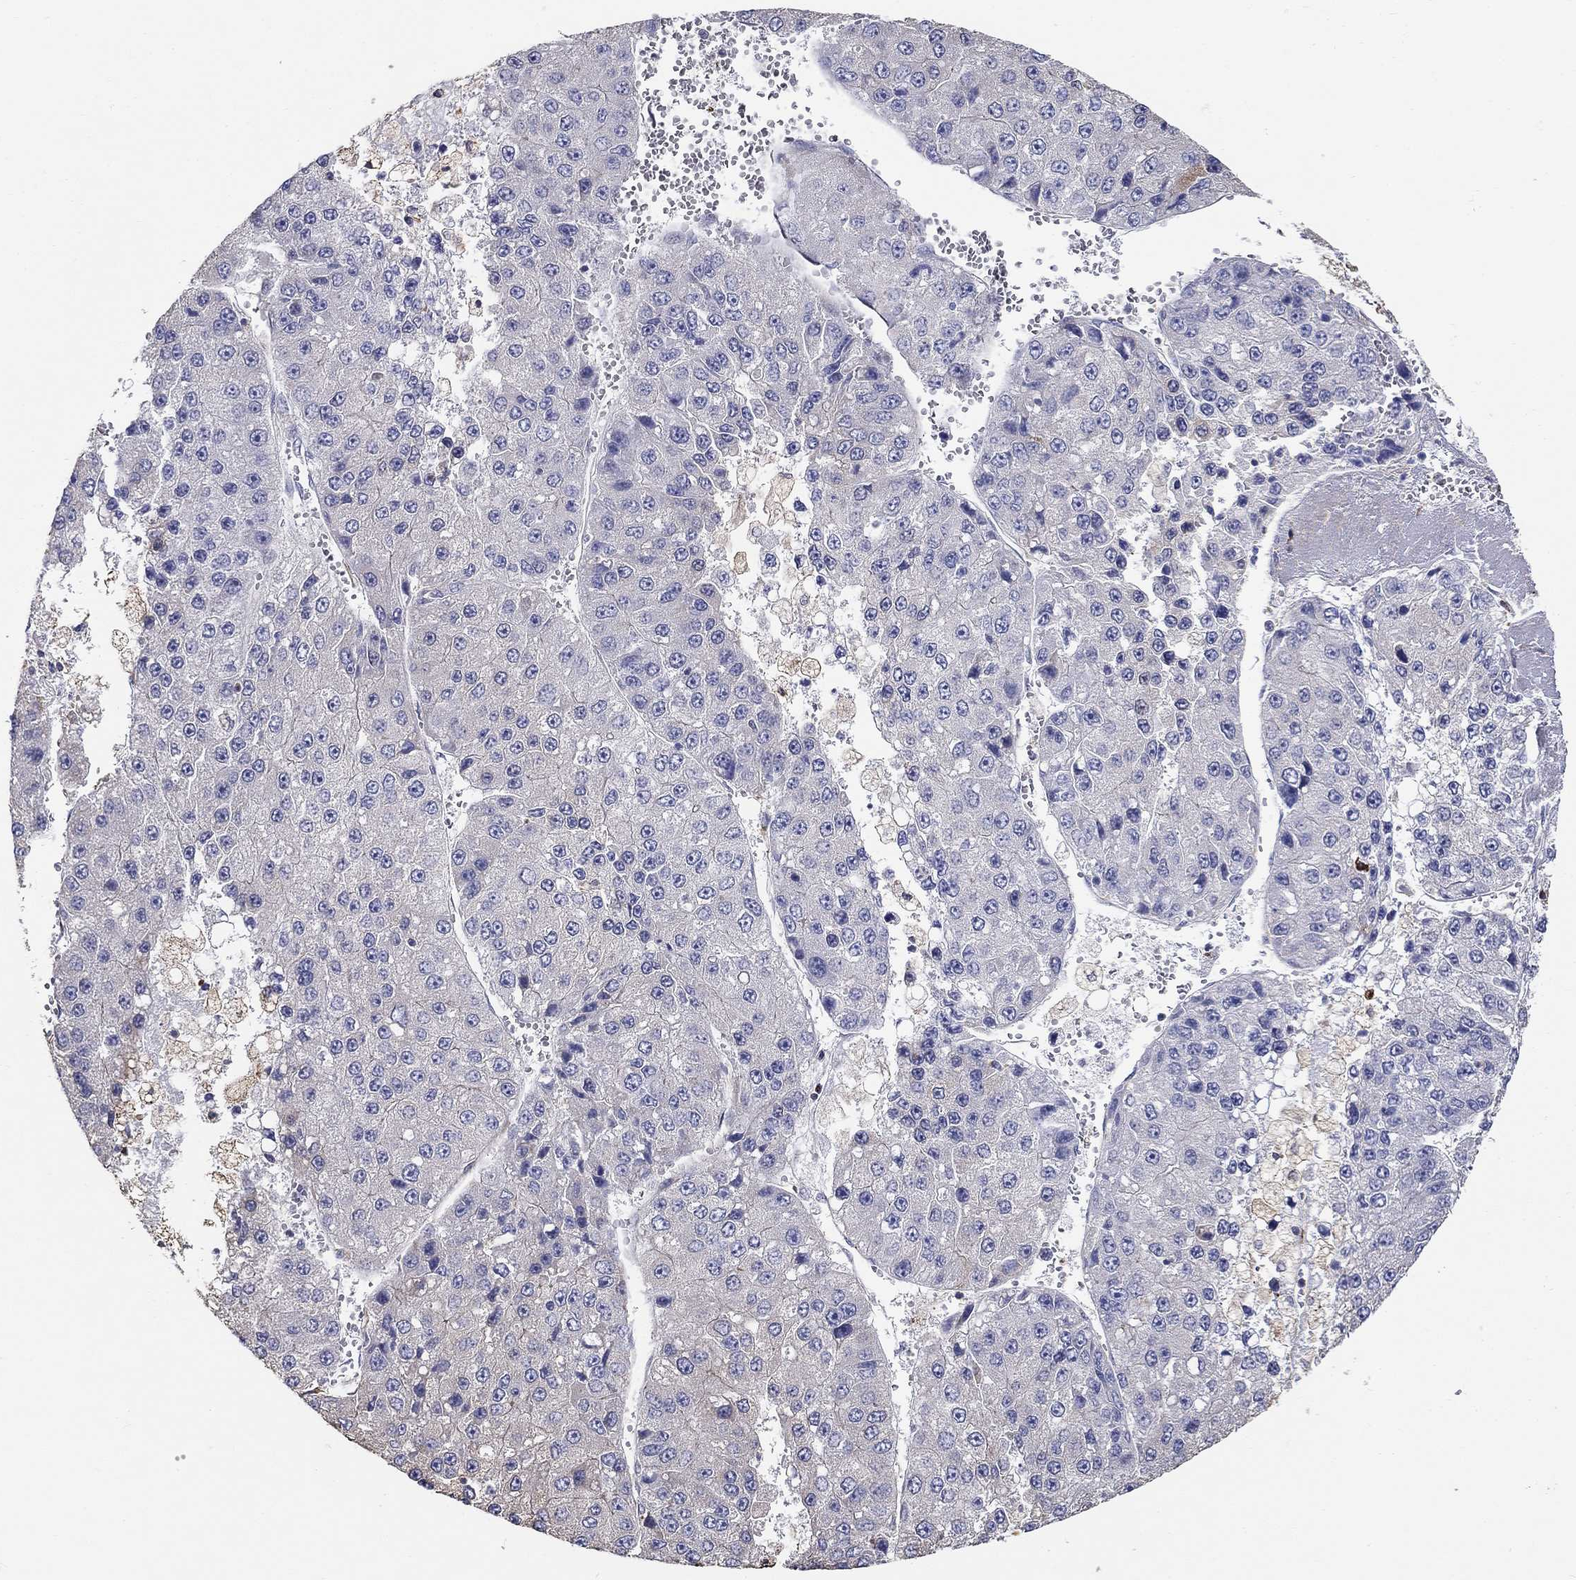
{"staining": {"intensity": "moderate", "quantity": "<25%", "location": "cytoplasmic/membranous"}, "tissue": "liver cancer", "cell_type": "Tumor cells", "image_type": "cancer", "snomed": [{"axis": "morphology", "description": "Carcinoma, Hepatocellular, NOS"}, {"axis": "topography", "description": "Liver"}], "caption": "A brown stain shows moderate cytoplasmic/membranous expression of a protein in liver cancer (hepatocellular carcinoma) tumor cells.", "gene": "NPHP1", "patient": {"sex": "female", "age": 73}}